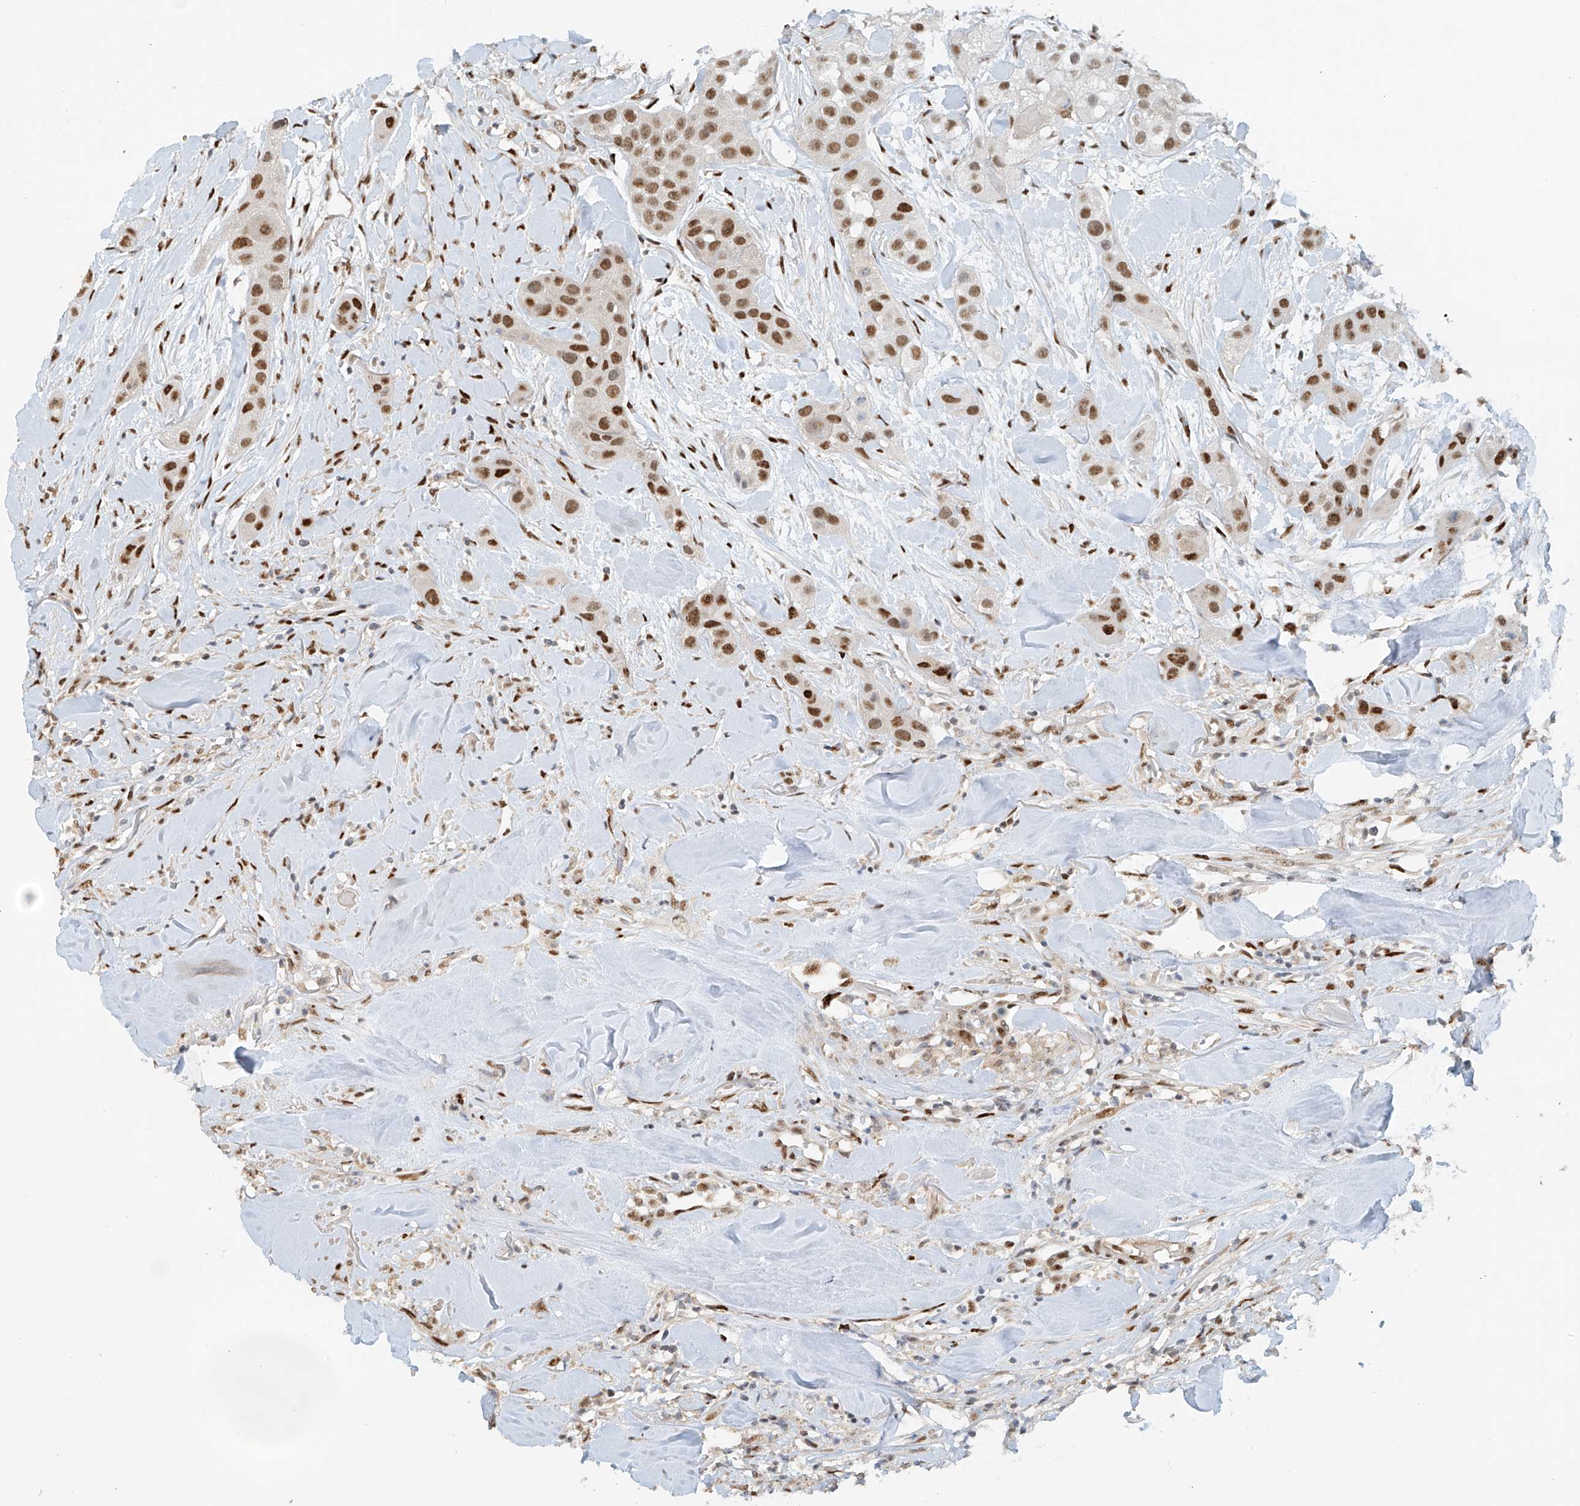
{"staining": {"intensity": "moderate", "quantity": ">75%", "location": "nuclear"}, "tissue": "head and neck cancer", "cell_type": "Tumor cells", "image_type": "cancer", "snomed": [{"axis": "morphology", "description": "Normal tissue, NOS"}, {"axis": "morphology", "description": "Squamous cell carcinoma, NOS"}, {"axis": "topography", "description": "Skeletal muscle"}, {"axis": "topography", "description": "Head-Neck"}], "caption": "IHC staining of head and neck cancer, which demonstrates medium levels of moderate nuclear expression in about >75% of tumor cells indicating moderate nuclear protein positivity. The staining was performed using DAB (3,3'-diaminobenzidine) (brown) for protein detection and nuclei were counterstained in hematoxylin (blue).", "gene": "ZNF514", "patient": {"sex": "male", "age": 51}}